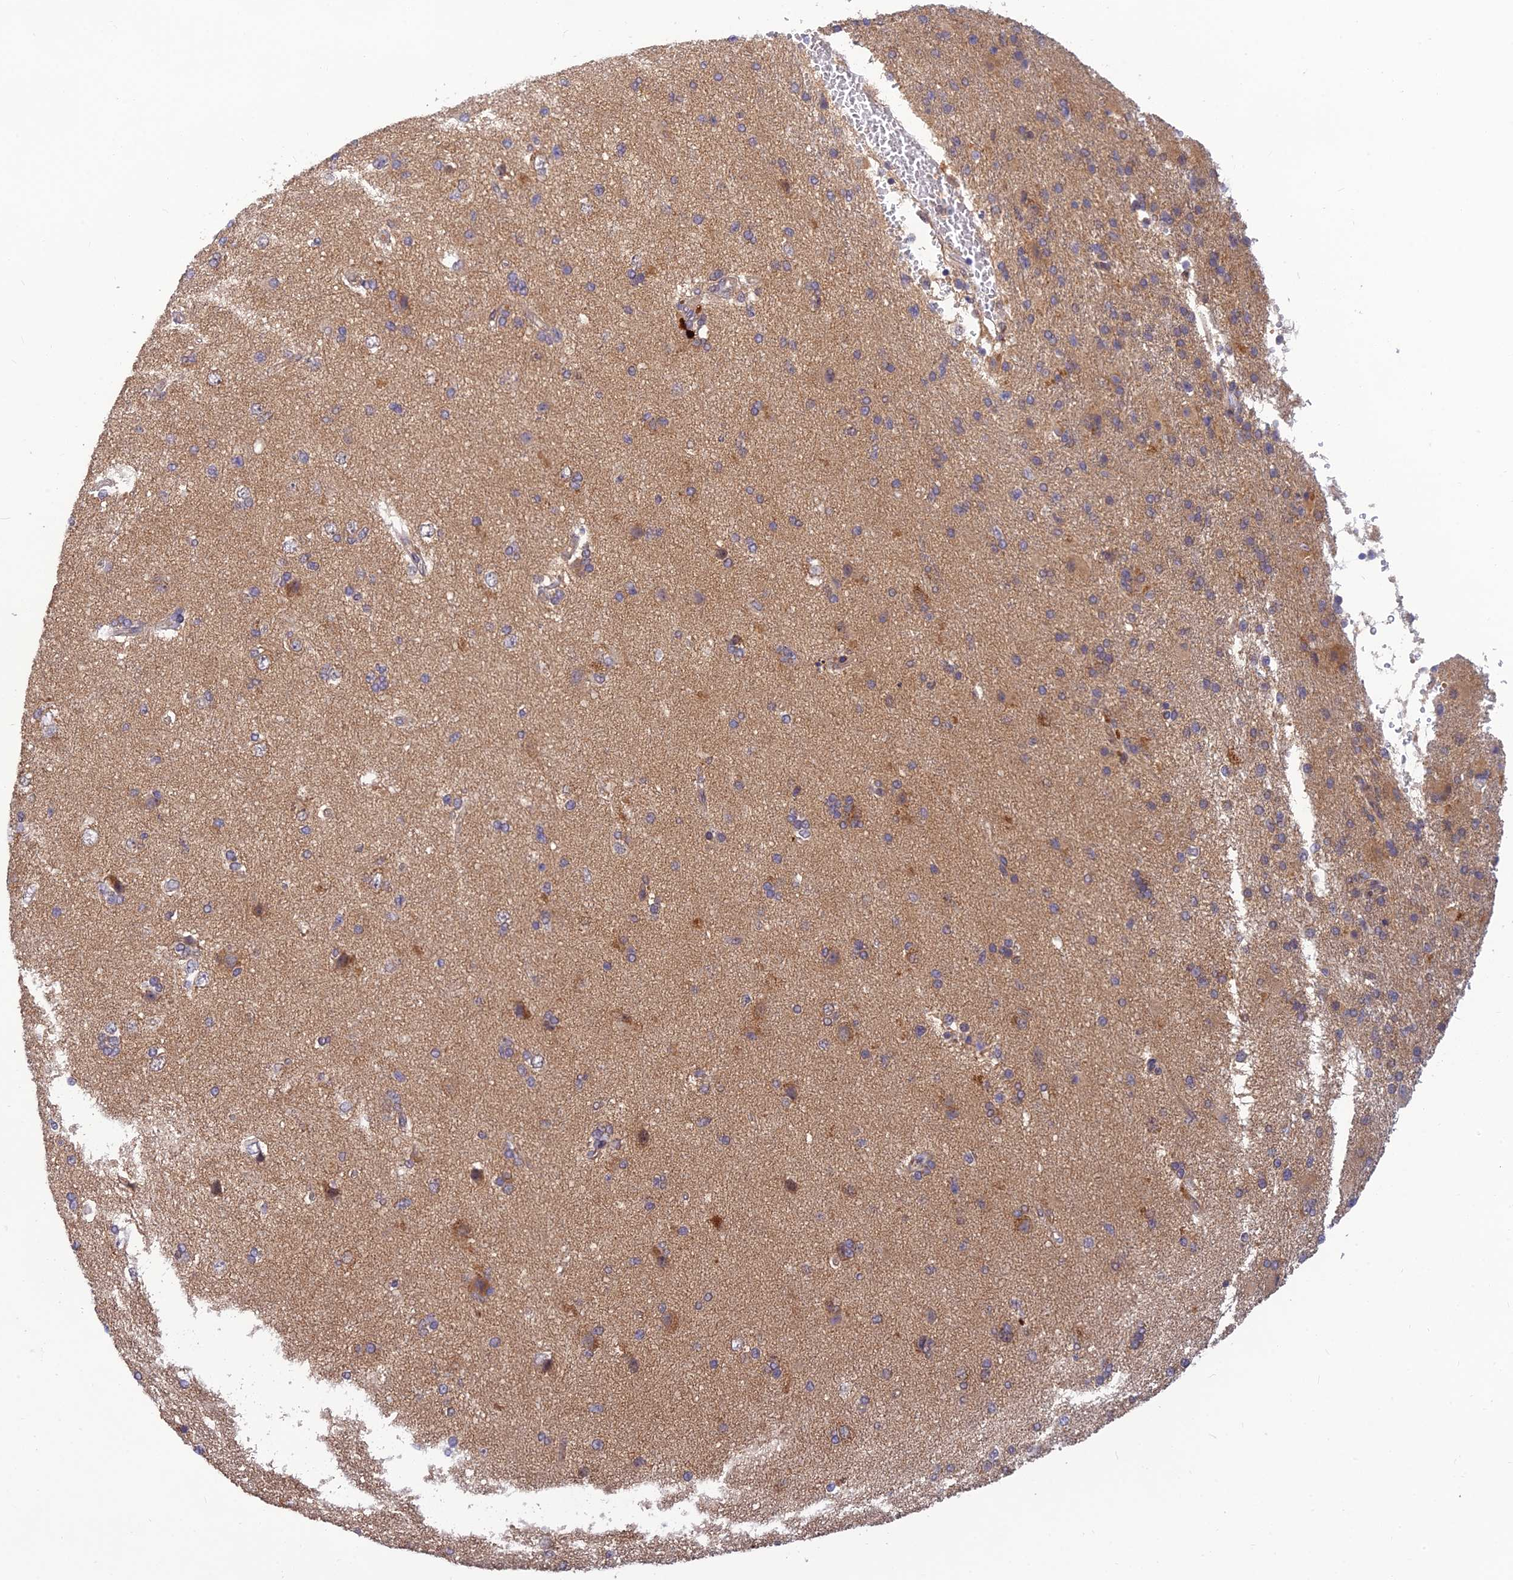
{"staining": {"intensity": "weak", "quantity": "<25%", "location": "cytoplasmic/membranous"}, "tissue": "glioma", "cell_type": "Tumor cells", "image_type": "cancer", "snomed": [{"axis": "morphology", "description": "Glioma, malignant, High grade"}, {"axis": "topography", "description": "Brain"}], "caption": "Tumor cells show no significant positivity in glioma.", "gene": "FAM151B", "patient": {"sex": "male", "age": 56}}